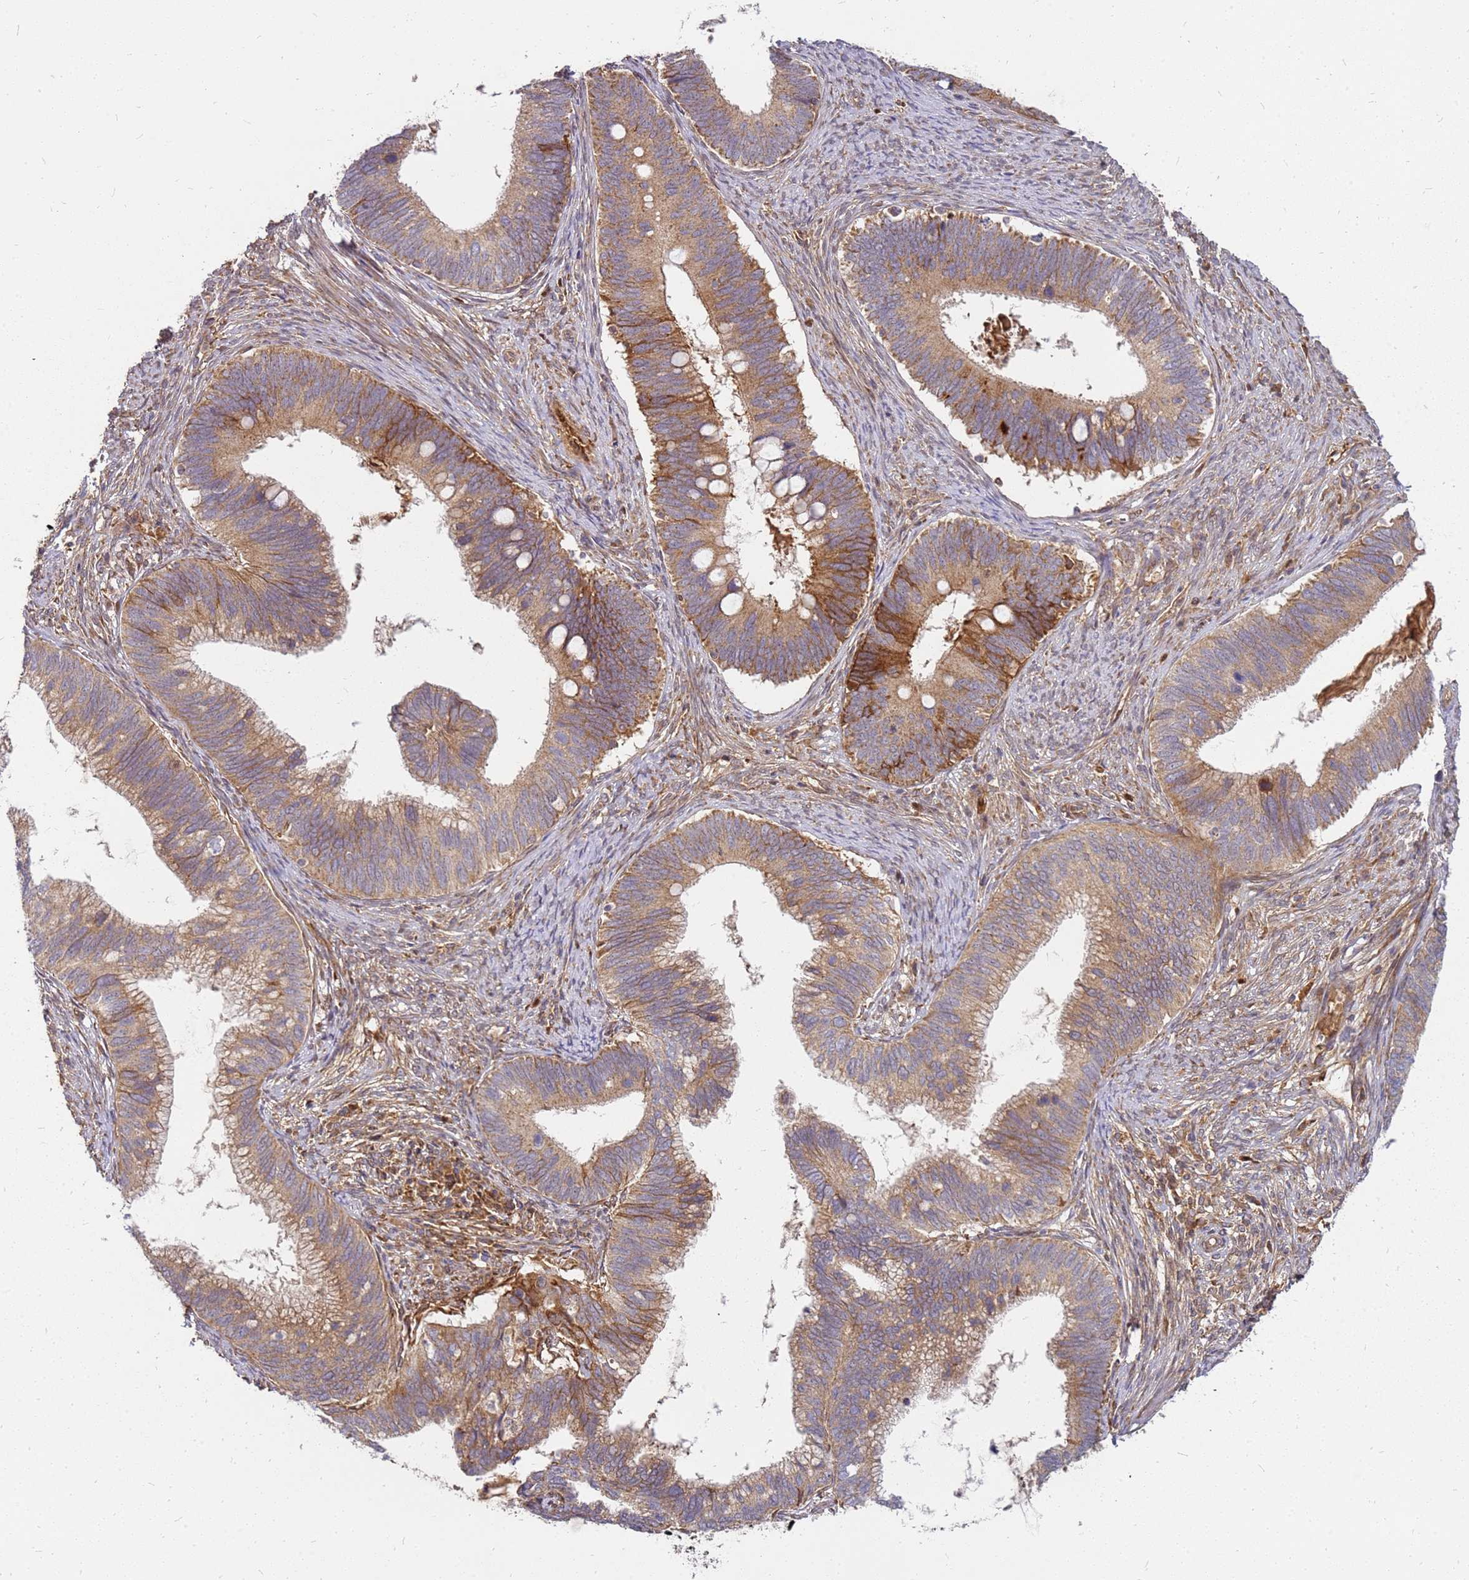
{"staining": {"intensity": "moderate", "quantity": ">75%", "location": "cytoplasmic/membranous"}, "tissue": "cervical cancer", "cell_type": "Tumor cells", "image_type": "cancer", "snomed": [{"axis": "morphology", "description": "Adenocarcinoma, NOS"}, {"axis": "topography", "description": "Cervix"}], "caption": "About >75% of tumor cells in adenocarcinoma (cervical) show moderate cytoplasmic/membranous protein positivity as visualized by brown immunohistochemical staining.", "gene": "CCDC159", "patient": {"sex": "female", "age": 42}}